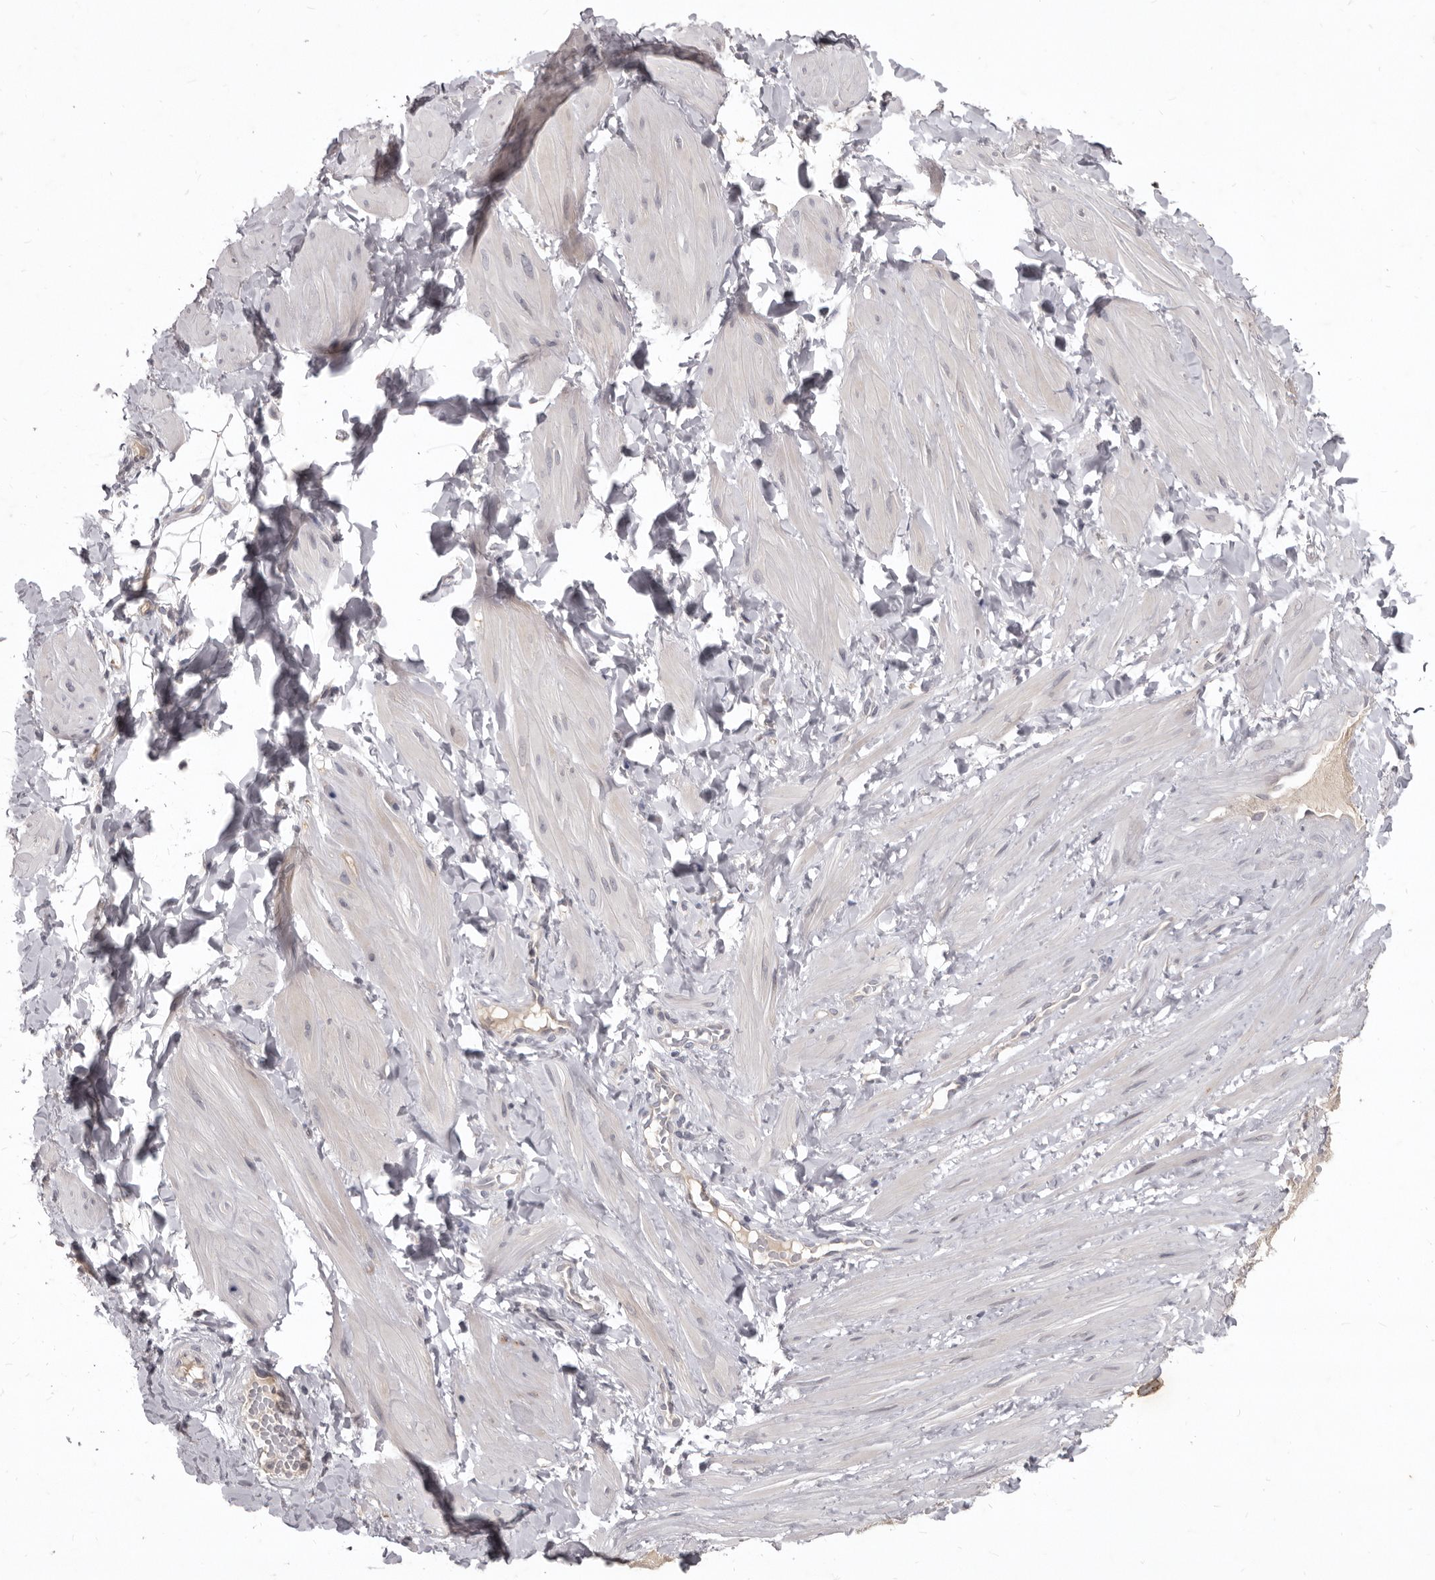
{"staining": {"intensity": "negative", "quantity": "none", "location": "none"}, "tissue": "adipose tissue", "cell_type": "Adipocytes", "image_type": "normal", "snomed": [{"axis": "morphology", "description": "Normal tissue, NOS"}, {"axis": "topography", "description": "Adipose tissue"}, {"axis": "topography", "description": "Vascular tissue"}, {"axis": "topography", "description": "Peripheral nerve tissue"}], "caption": "DAB immunohistochemical staining of benign human adipose tissue shows no significant staining in adipocytes. The staining was performed using DAB to visualize the protein expression in brown, while the nuclei were stained in blue with hematoxylin (Magnification: 20x).", "gene": "SULT1E1", "patient": {"sex": "male", "age": 25}}